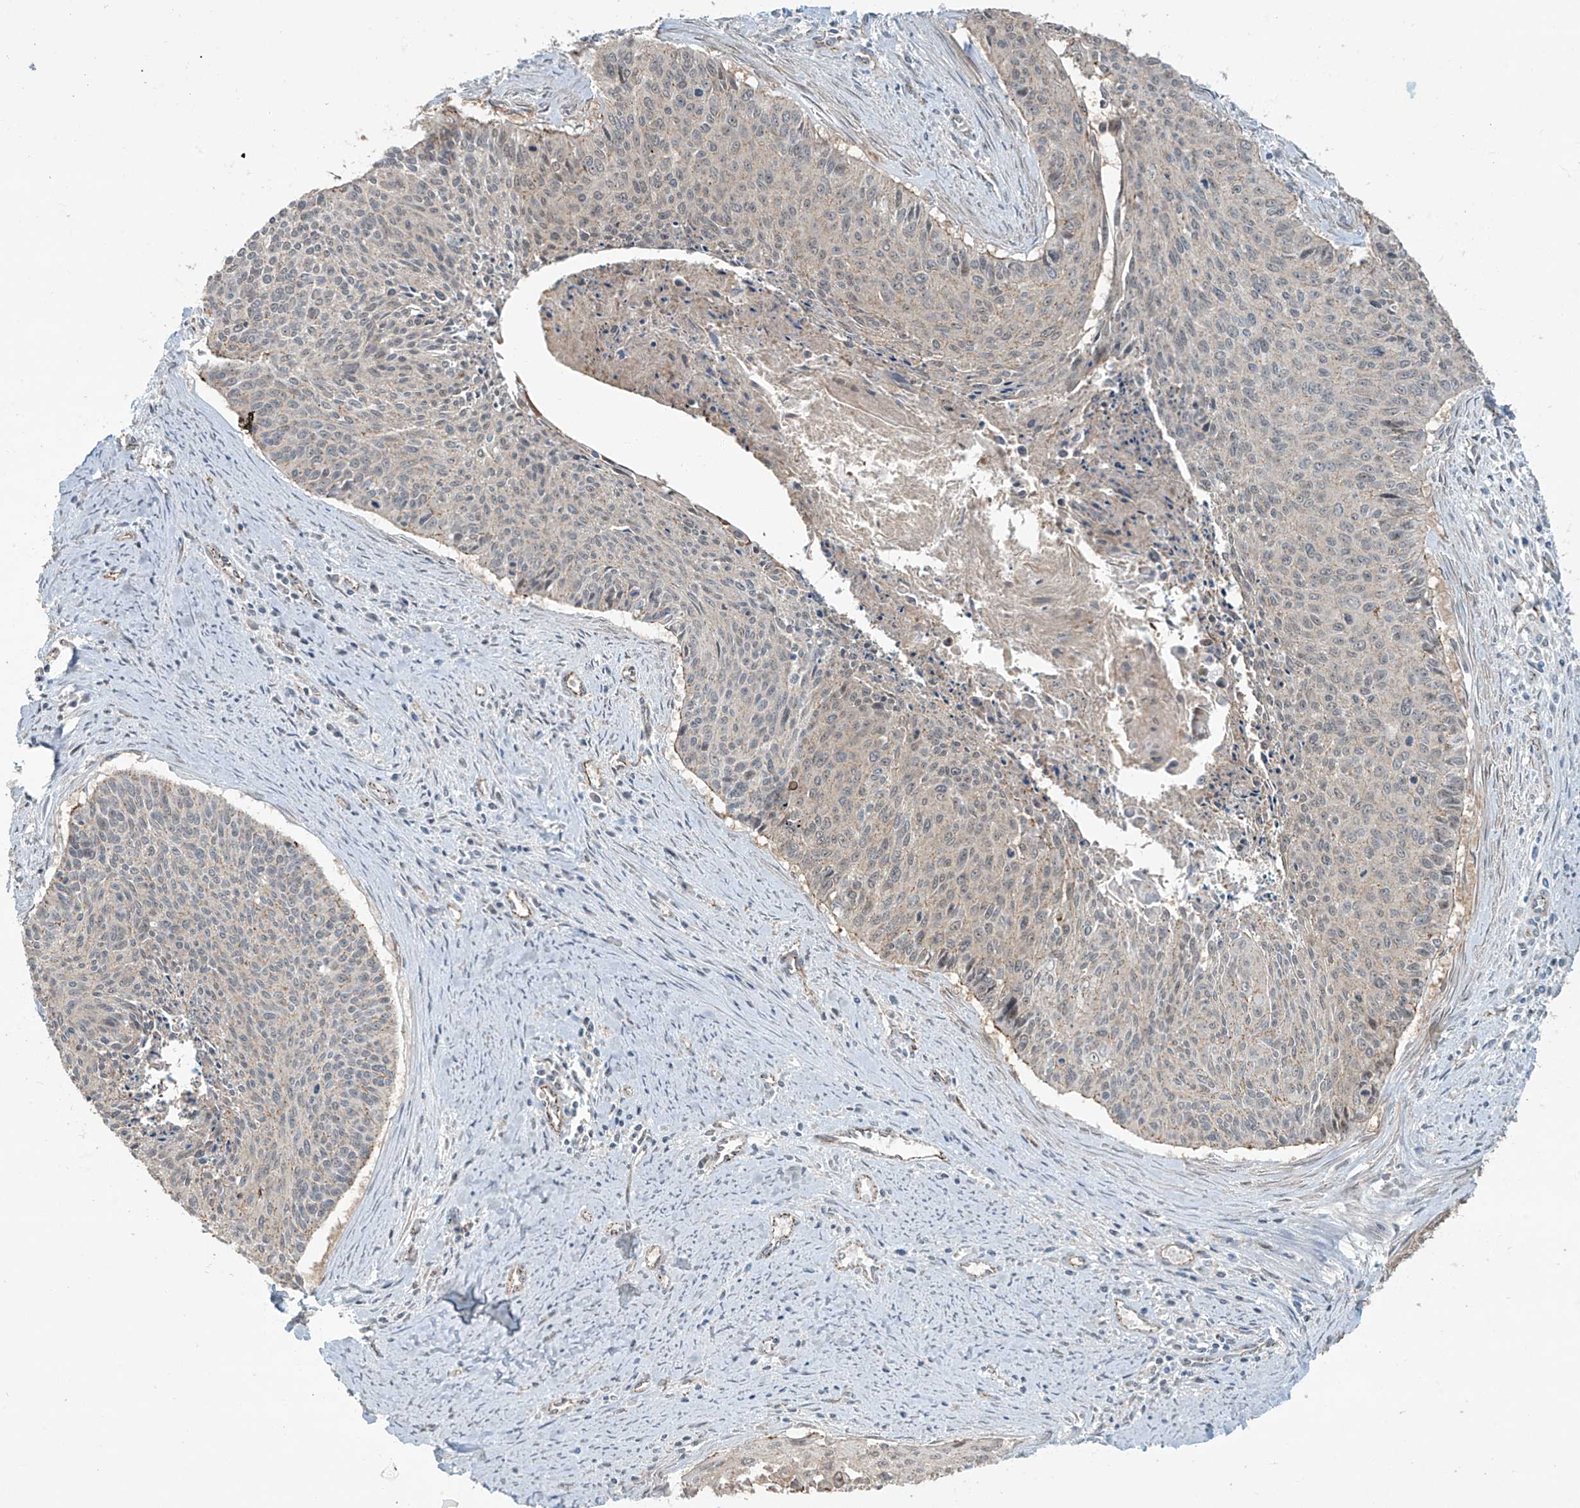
{"staining": {"intensity": "weak", "quantity": "25%-75%", "location": "cytoplasmic/membranous"}, "tissue": "cervical cancer", "cell_type": "Tumor cells", "image_type": "cancer", "snomed": [{"axis": "morphology", "description": "Squamous cell carcinoma, NOS"}, {"axis": "topography", "description": "Cervix"}], "caption": "Brown immunohistochemical staining in cervical cancer demonstrates weak cytoplasmic/membranous expression in approximately 25%-75% of tumor cells.", "gene": "ZNF16", "patient": {"sex": "female", "age": 55}}